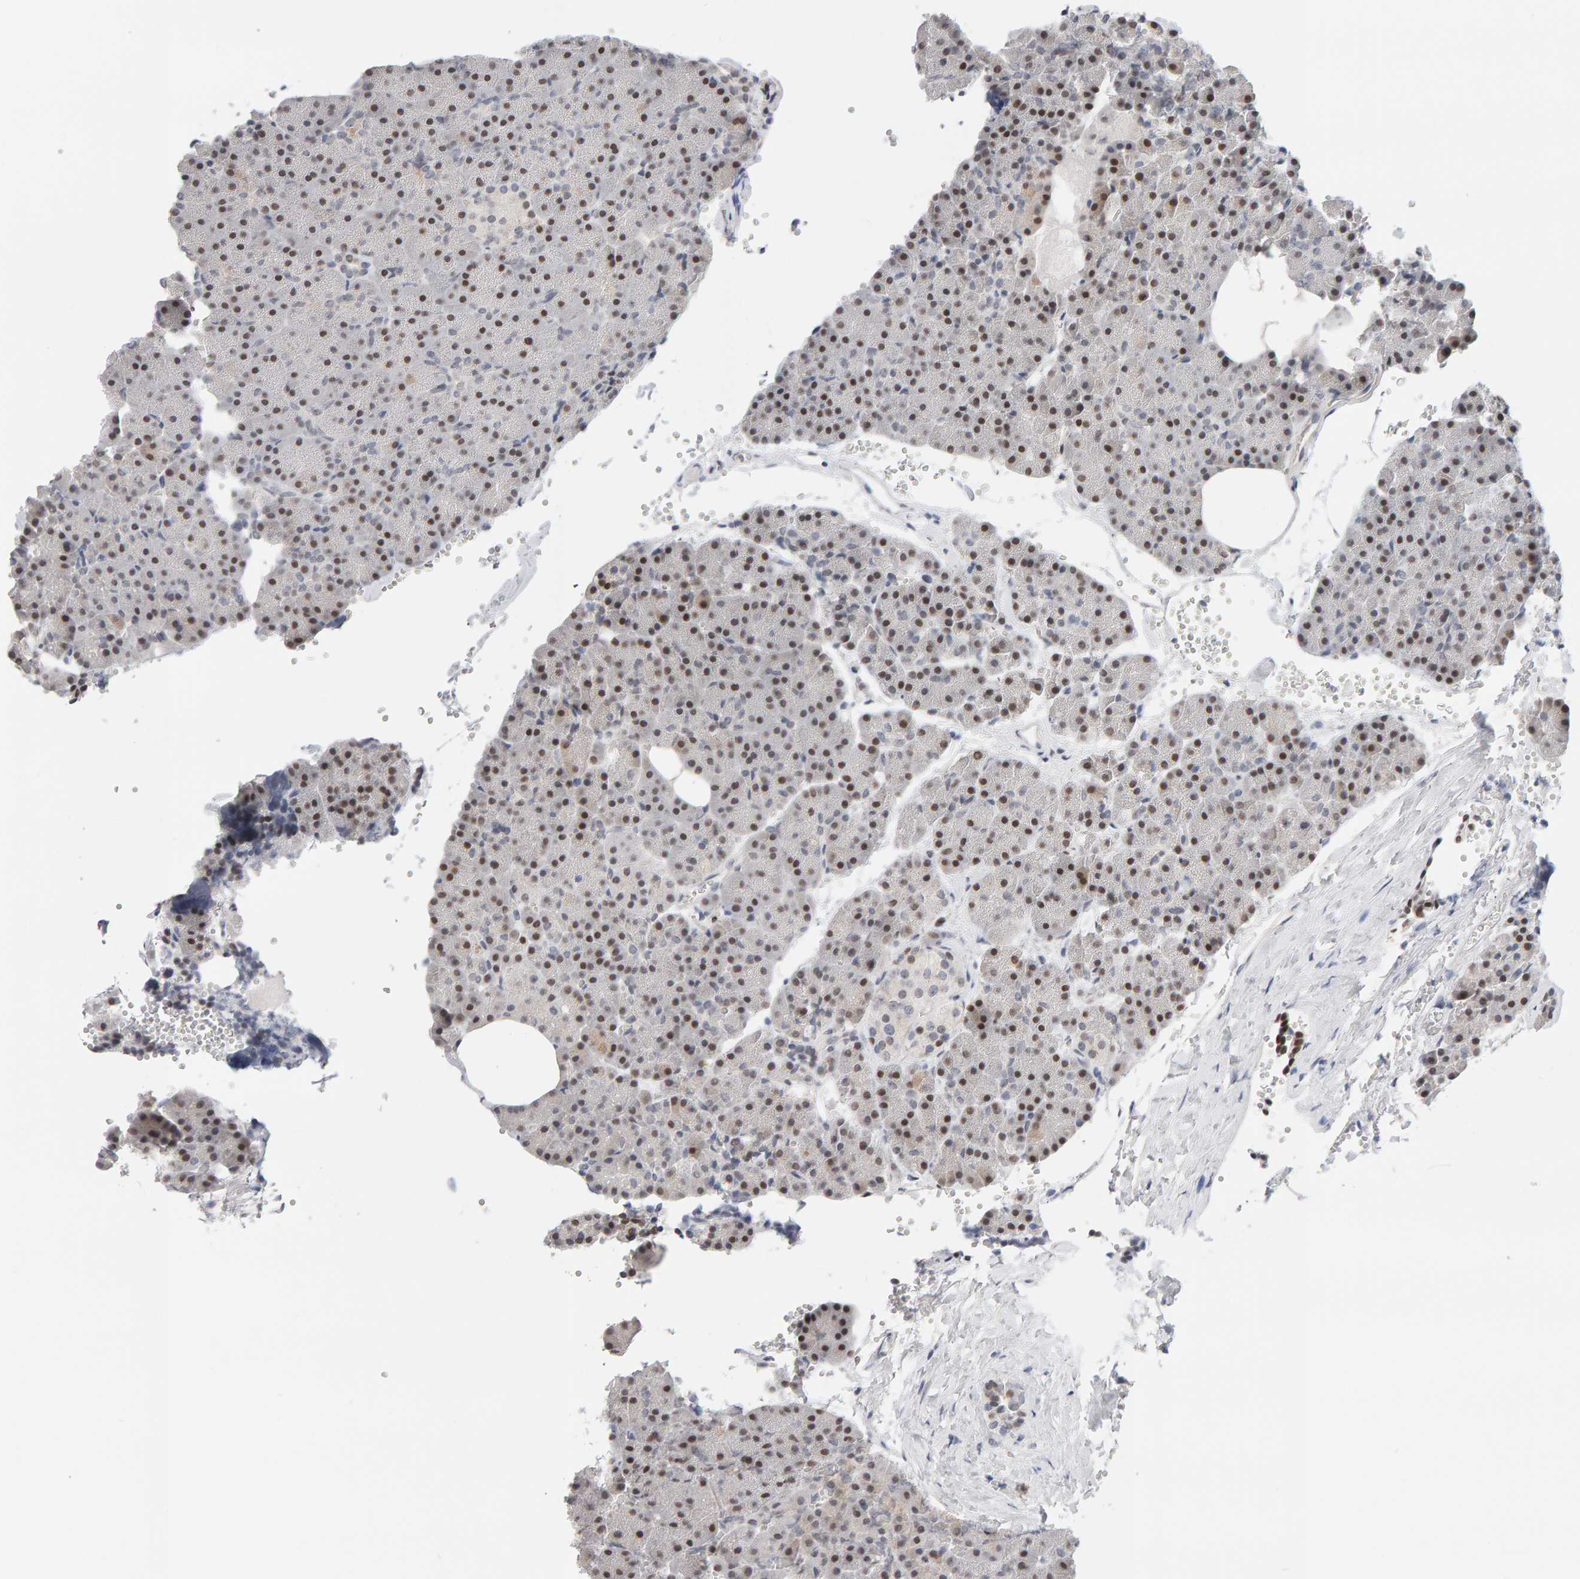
{"staining": {"intensity": "moderate", "quantity": ">75%", "location": "nuclear"}, "tissue": "pancreas", "cell_type": "Exocrine glandular cells", "image_type": "normal", "snomed": [{"axis": "morphology", "description": "Normal tissue, NOS"}, {"axis": "topography", "description": "Pancreas"}], "caption": "The histopathology image demonstrates a brown stain indicating the presence of a protein in the nuclear of exocrine glandular cells in pancreas. (Brightfield microscopy of DAB IHC at high magnification).", "gene": "HNF4A", "patient": {"sex": "female", "age": 35}}